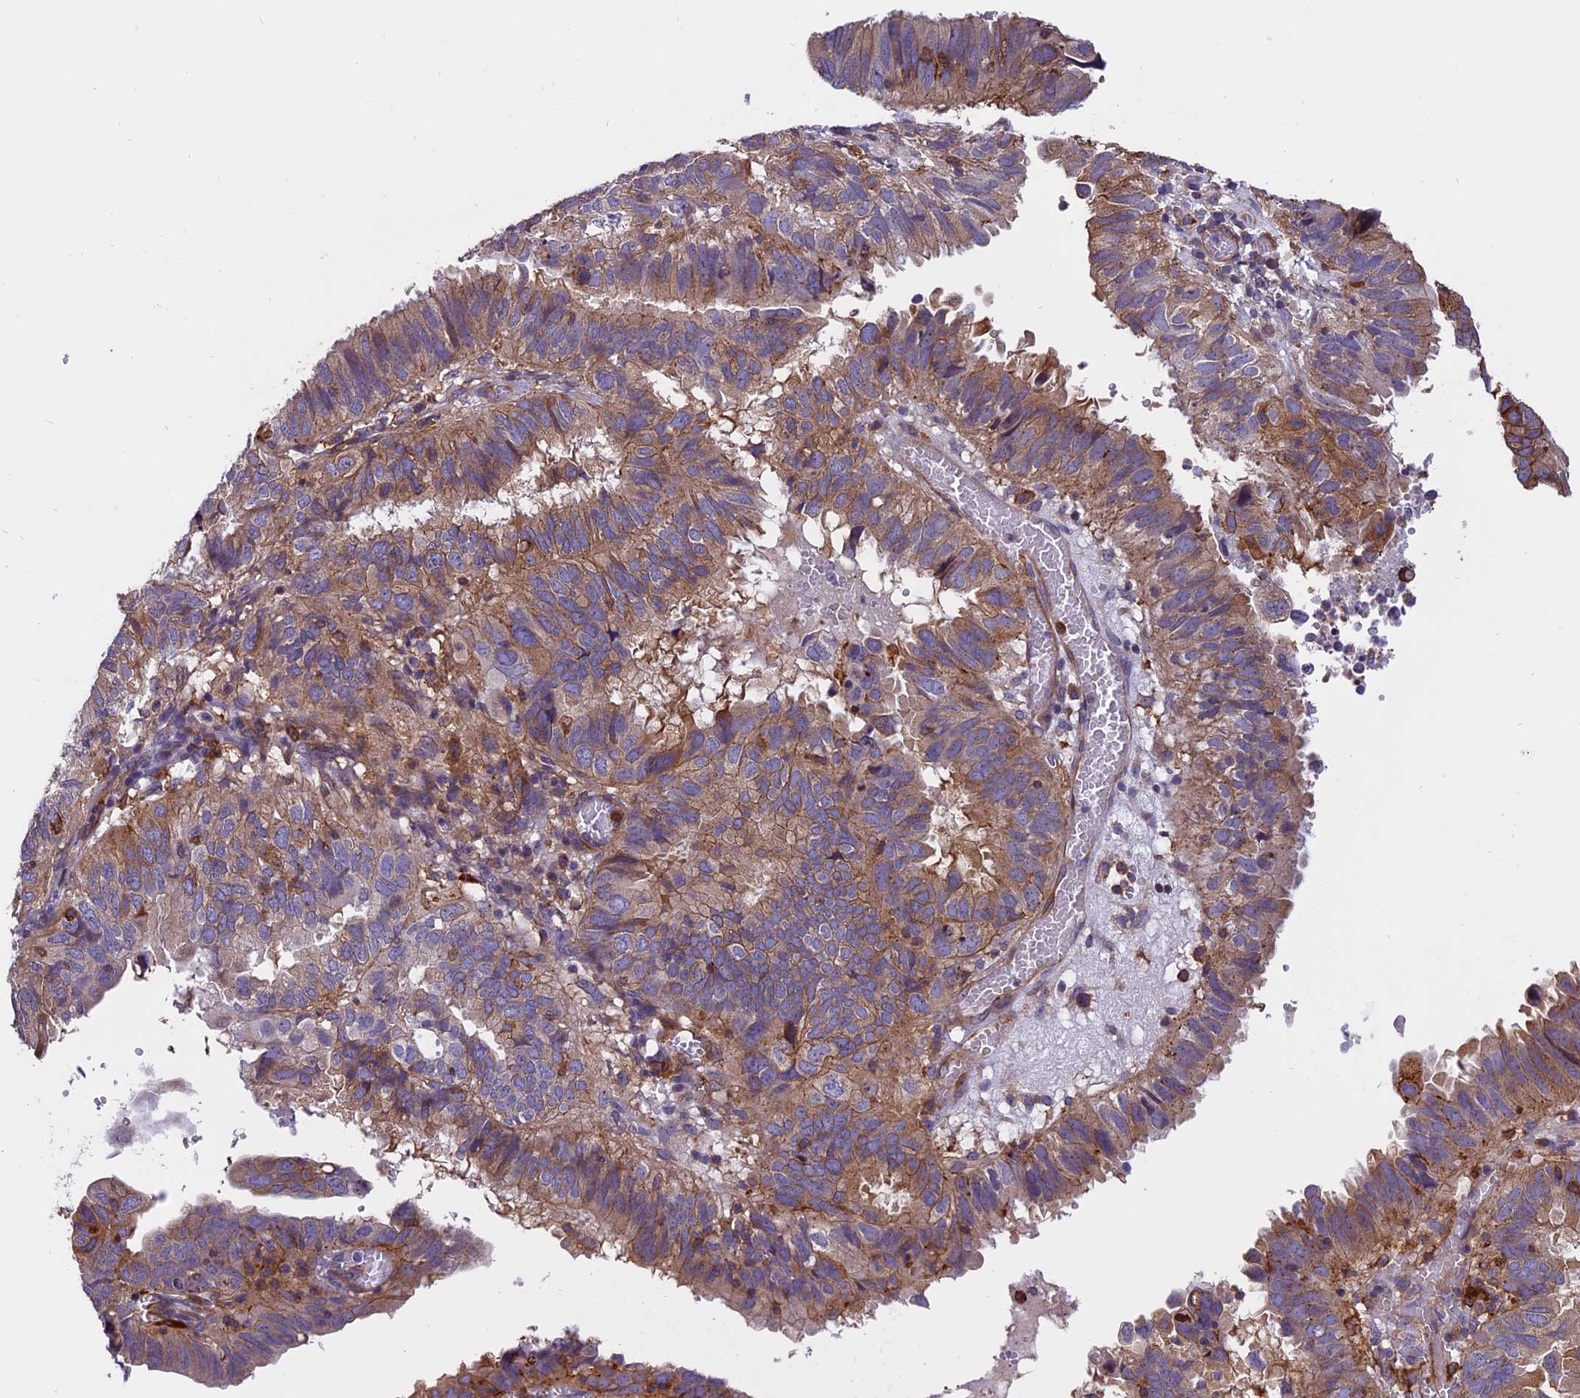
{"staining": {"intensity": "moderate", "quantity": ">75%", "location": "cytoplasmic/membranous"}, "tissue": "endometrial cancer", "cell_type": "Tumor cells", "image_type": "cancer", "snomed": [{"axis": "morphology", "description": "Adenocarcinoma, NOS"}, {"axis": "topography", "description": "Uterus"}], "caption": "Protein analysis of endometrial cancer tissue reveals moderate cytoplasmic/membranous staining in approximately >75% of tumor cells. The protein is stained brown, and the nuclei are stained in blue (DAB (3,3'-diaminobenzidine) IHC with brightfield microscopy, high magnification).", "gene": "EHBP1L1", "patient": {"sex": "female", "age": 77}}